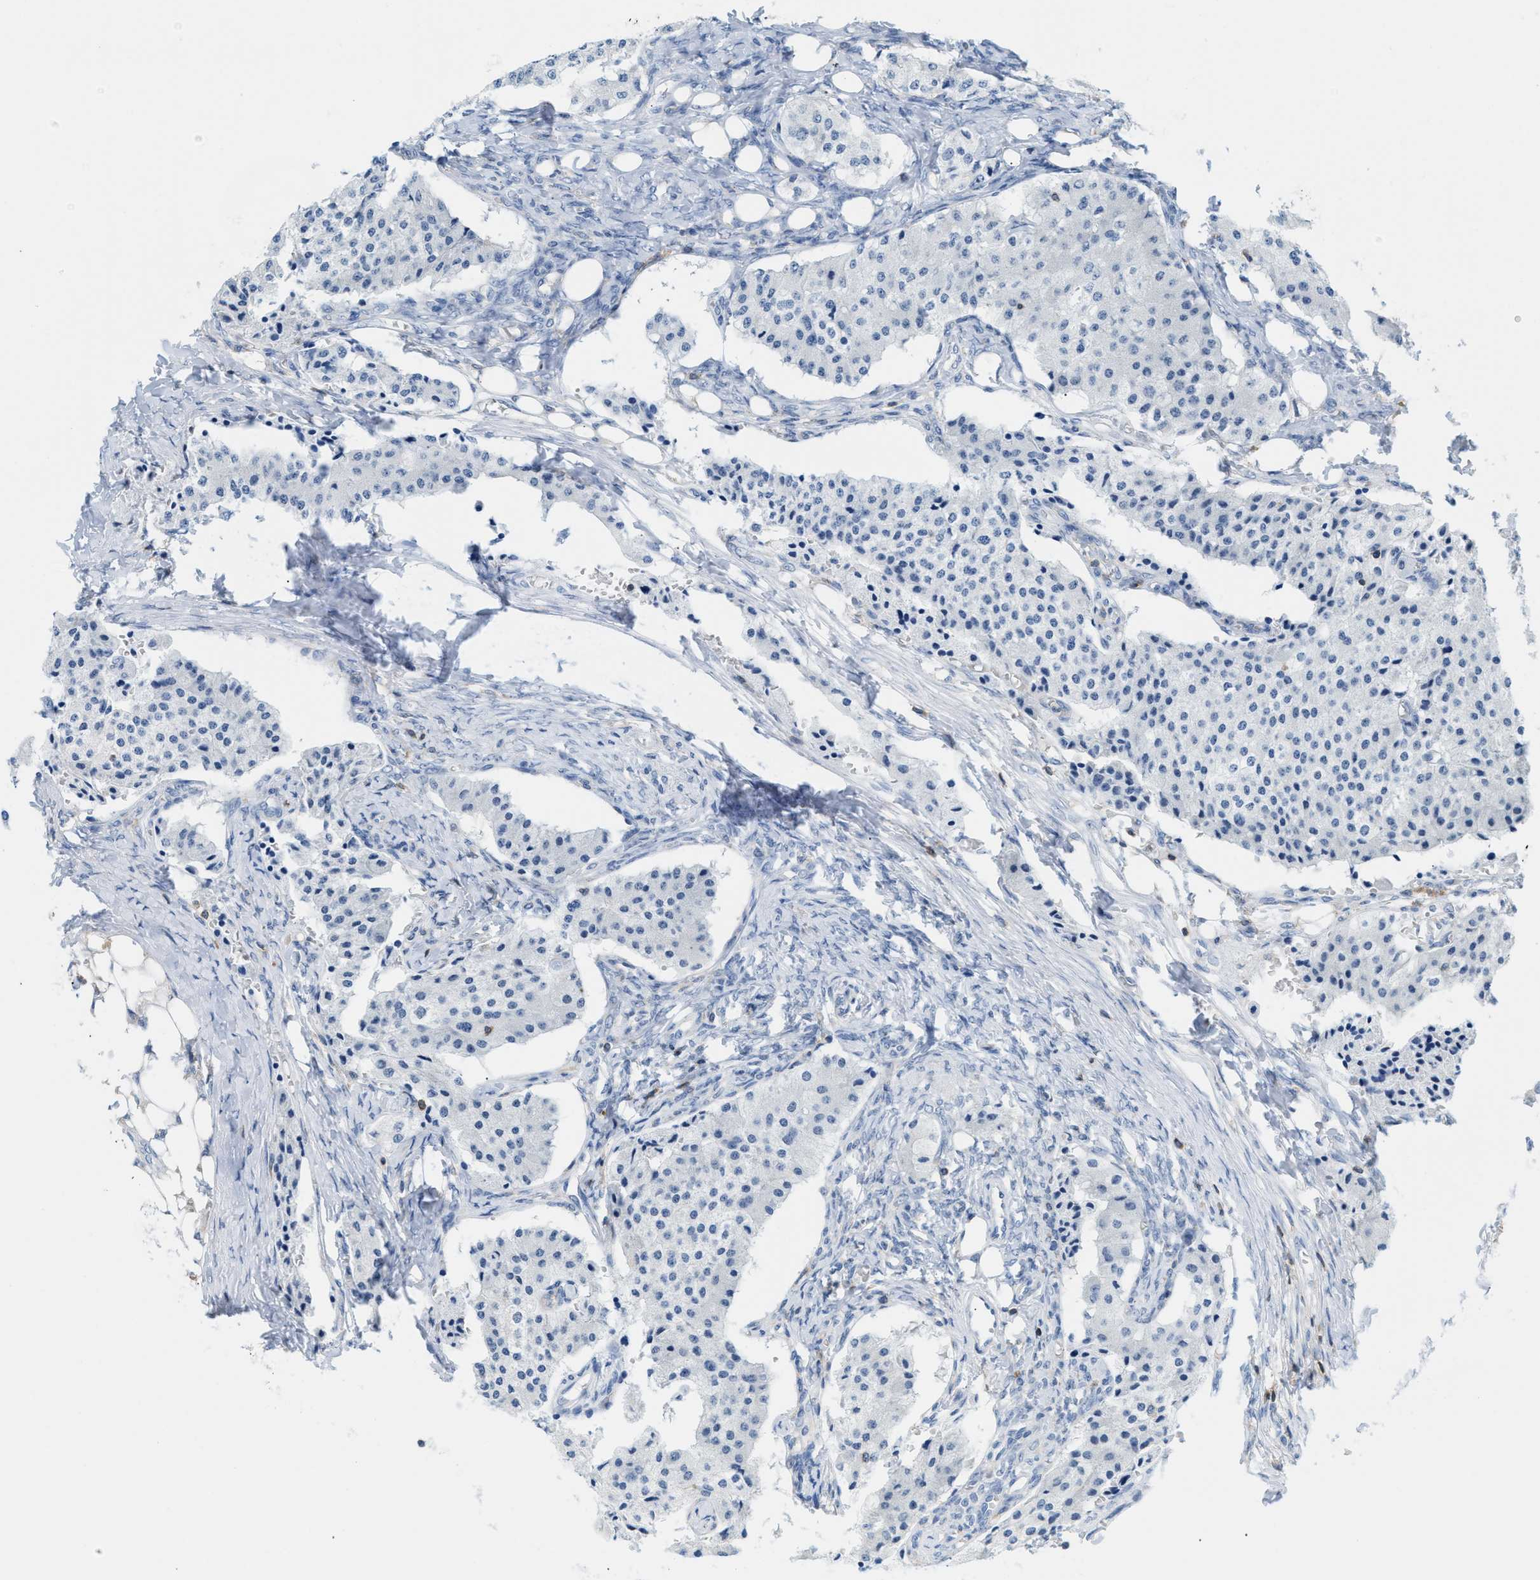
{"staining": {"intensity": "negative", "quantity": "none", "location": "none"}, "tissue": "carcinoid", "cell_type": "Tumor cells", "image_type": "cancer", "snomed": [{"axis": "morphology", "description": "Carcinoid, malignant, NOS"}, {"axis": "topography", "description": "Colon"}], "caption": "Tumor cells are negative for brown protein staining in malignant carcinoid. (DAB (3,3'-diaminobenzidine) immunohistochemistry (IHC) visualized using brightfield microscopy, high magnification).", "gene": "IL16", "patient": {"sex": "female", "age": 52}}